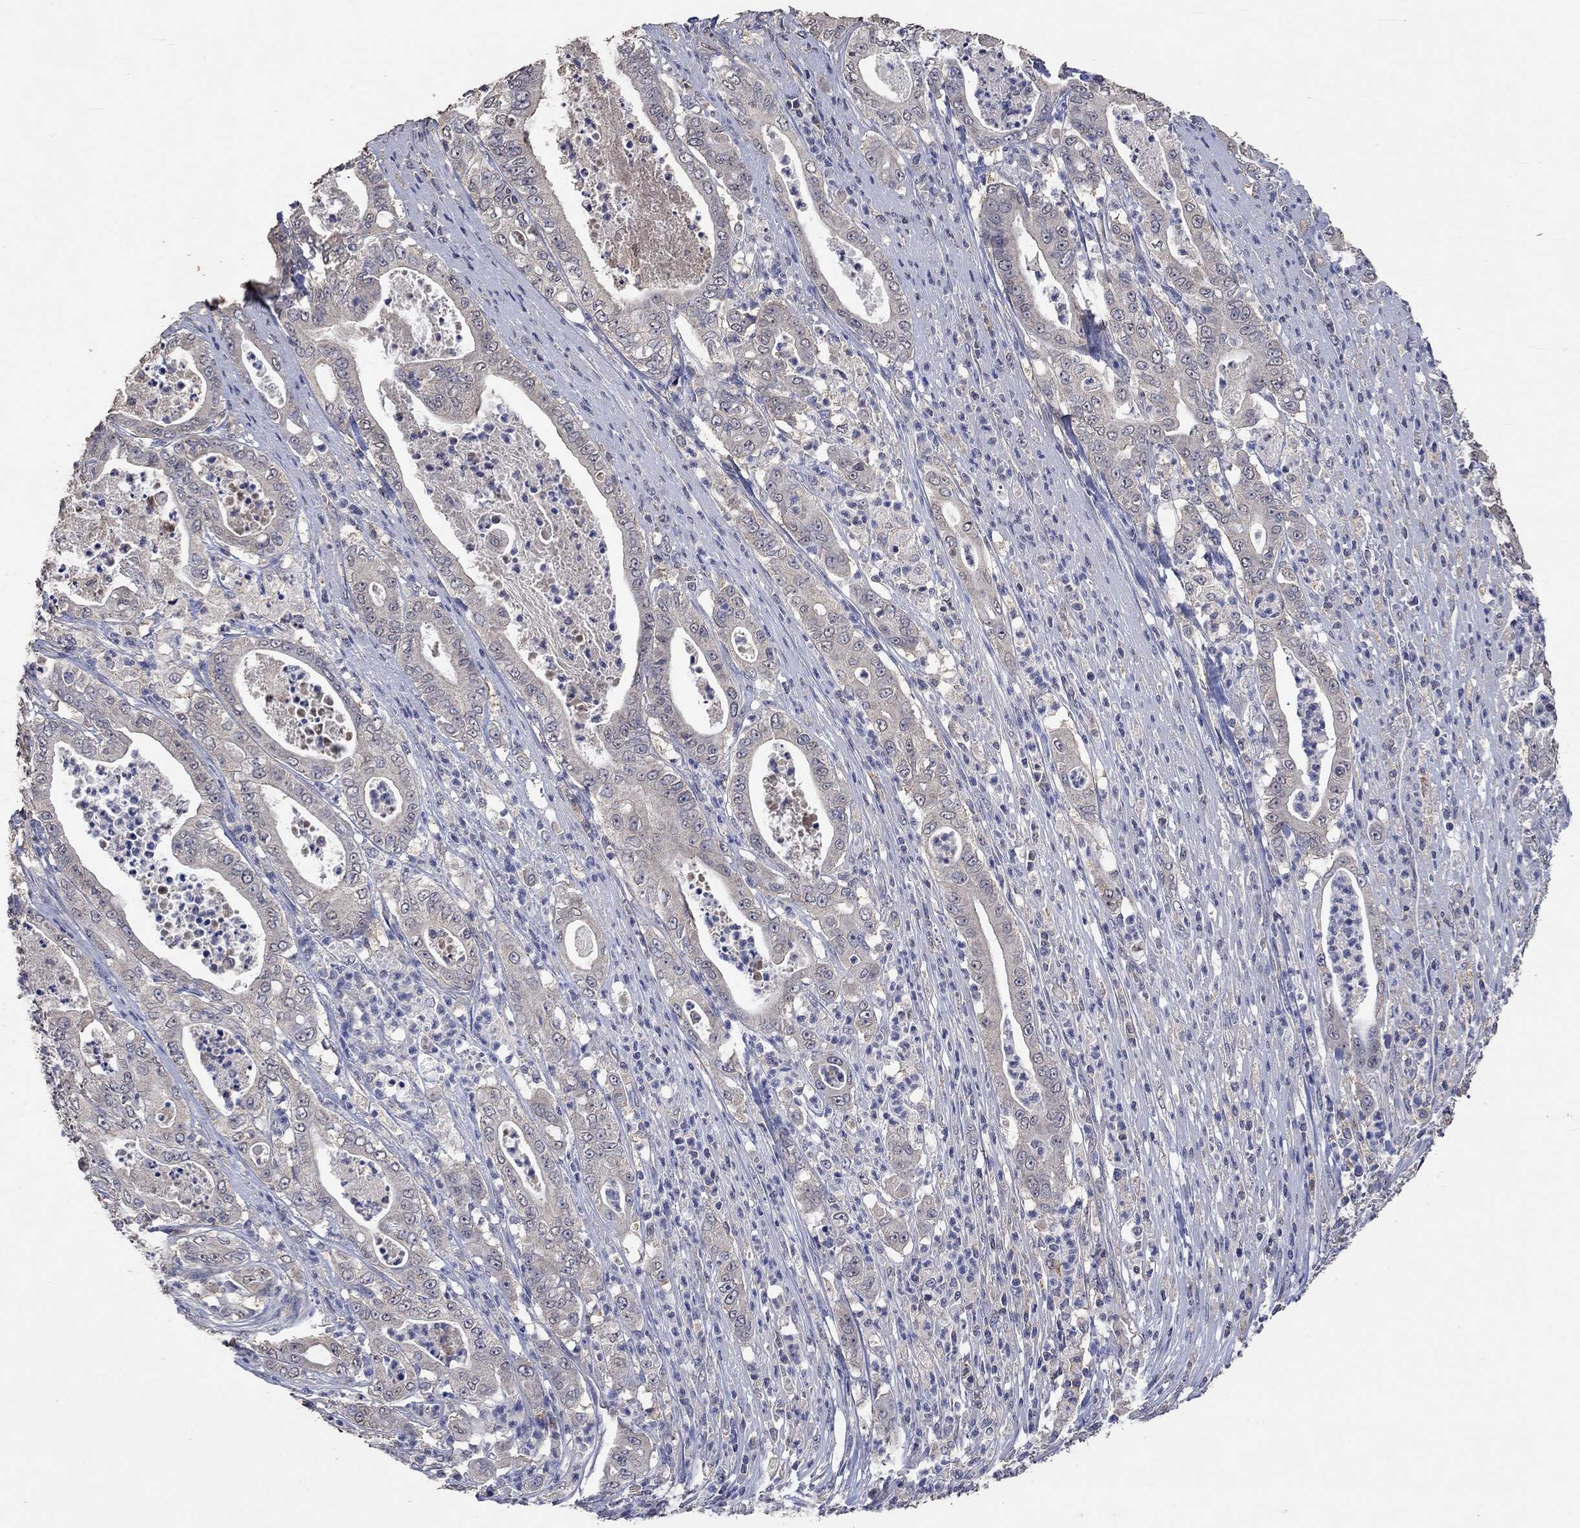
{"staining": {"intensity": "negative", "quantity": "none", "location": "none"}, "tissue": "pancreatic cancer", "cell_type": "Tumor cells", "image_type": "cancer", "snomed": [{"axis": "morphology", "description": "Adenocarcinoma, NOS"}, {"axis": "topography", "description": "Pancreas"}], "caption": "Human pancreatic cancer stained for a protein using immunohistochemistry (IHC) exhibits no staining in tumor cells.", "gene": "PTPN20", "patient": {"sex": "male", "age": 71}}